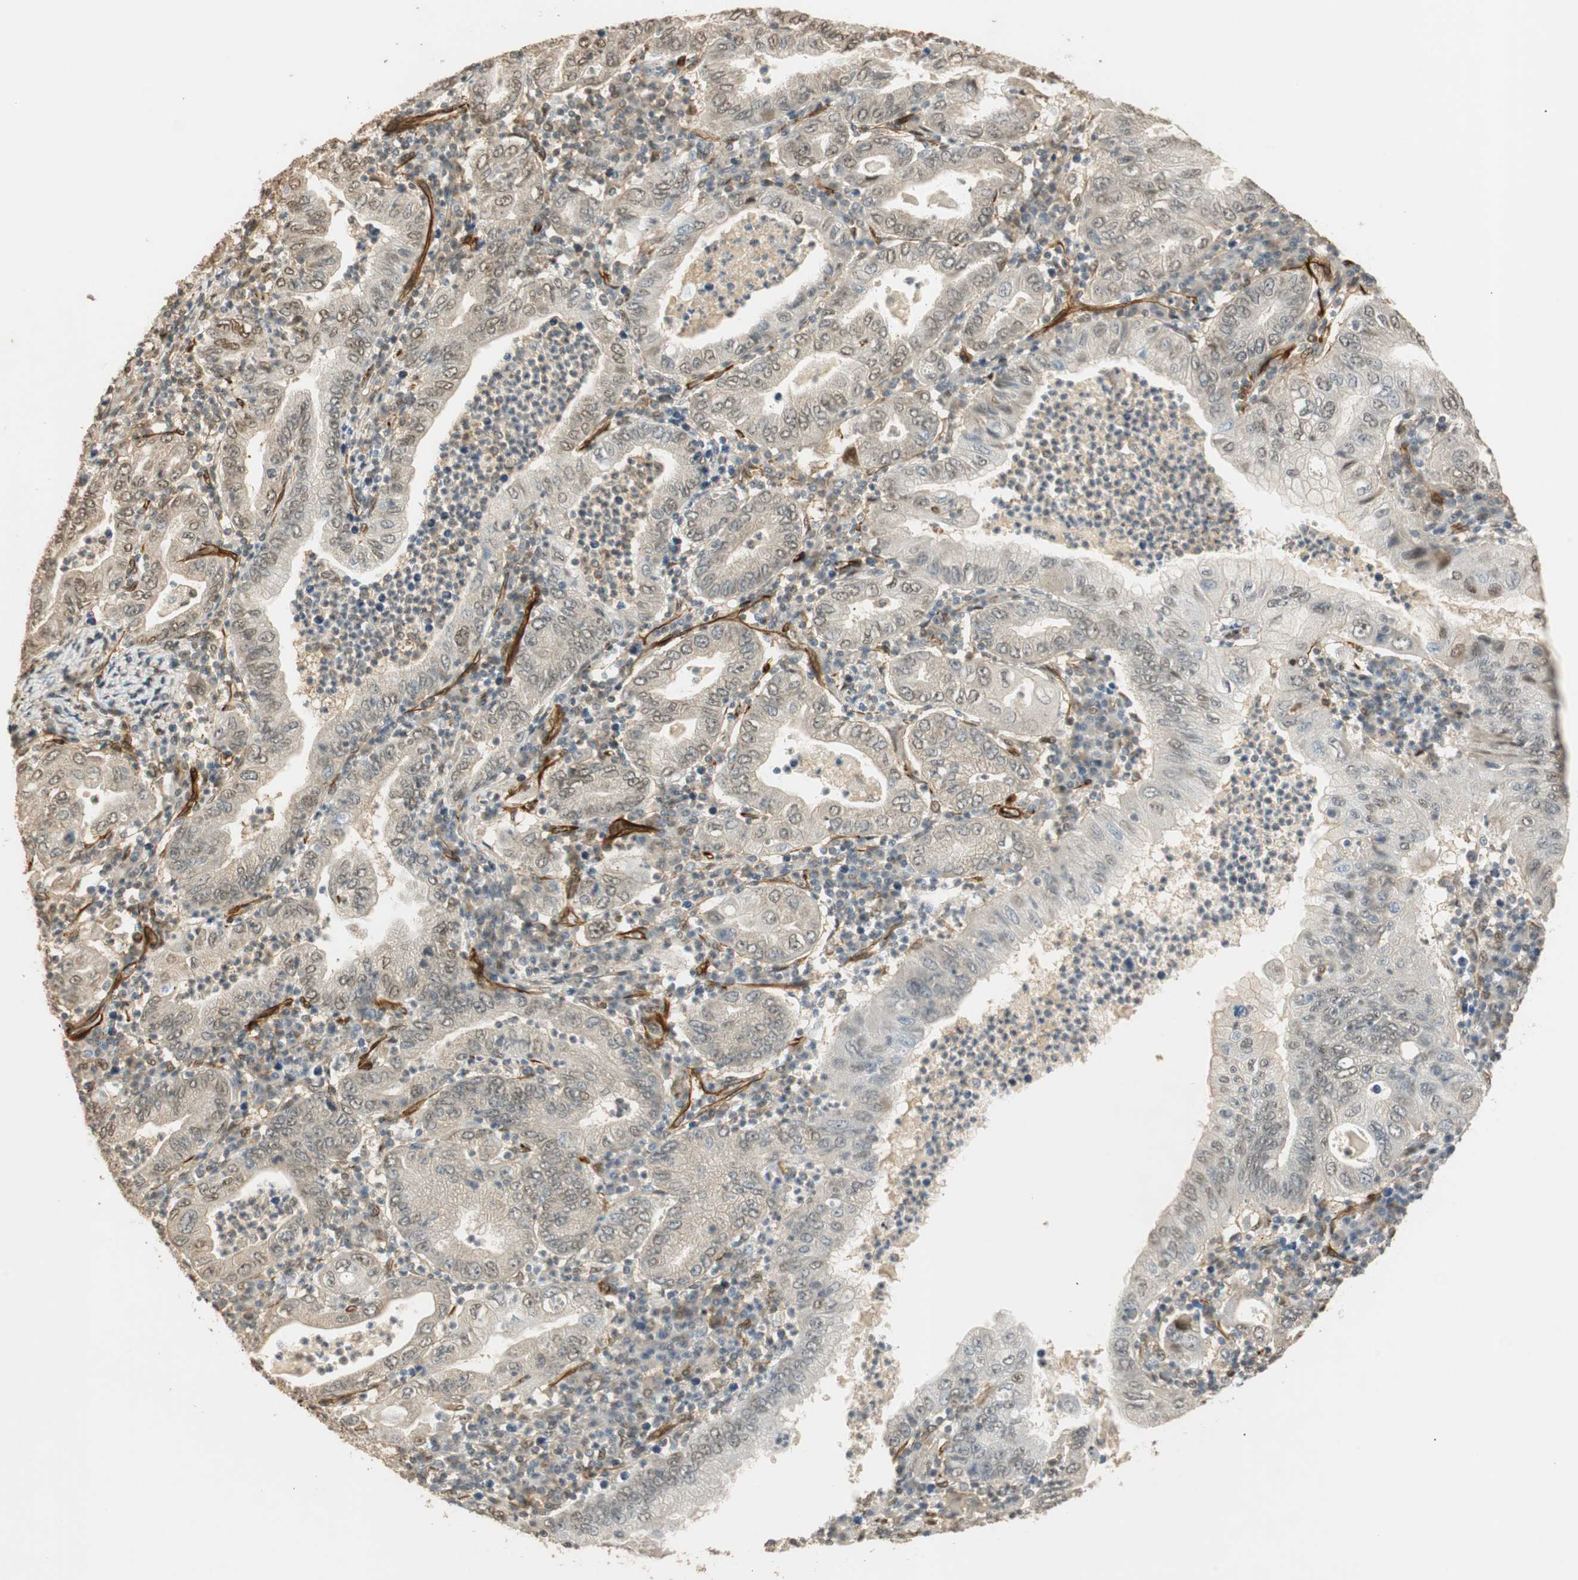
{"staining": {"intensity": "negative", "quantity": "none", "location": "none"}, "tissue": "stomach cancer", "cell_type": "Tumor cells", "image_type": "cancer", "snomed": [{"axis": "morphology", "description": "Normal tissue, NOS"}, {"axis": "morphology", "description": "Adenocarcinoma, NOS"}, {"axis": "topography", "description": "Esophagus"}, {"axis": "topography", "description": "Stomach, upper"}, {"axis": "topography", "description": "Peripheral nerve tissue"}], "caption": "Immunohistochemistry (IHC) micrograph of human stomach adenocarcinoma stained for a protein (brown), which exhibits no staining in tumor cells.", "gene": "NES", "patient": {"sex": "male", "age": 62}}